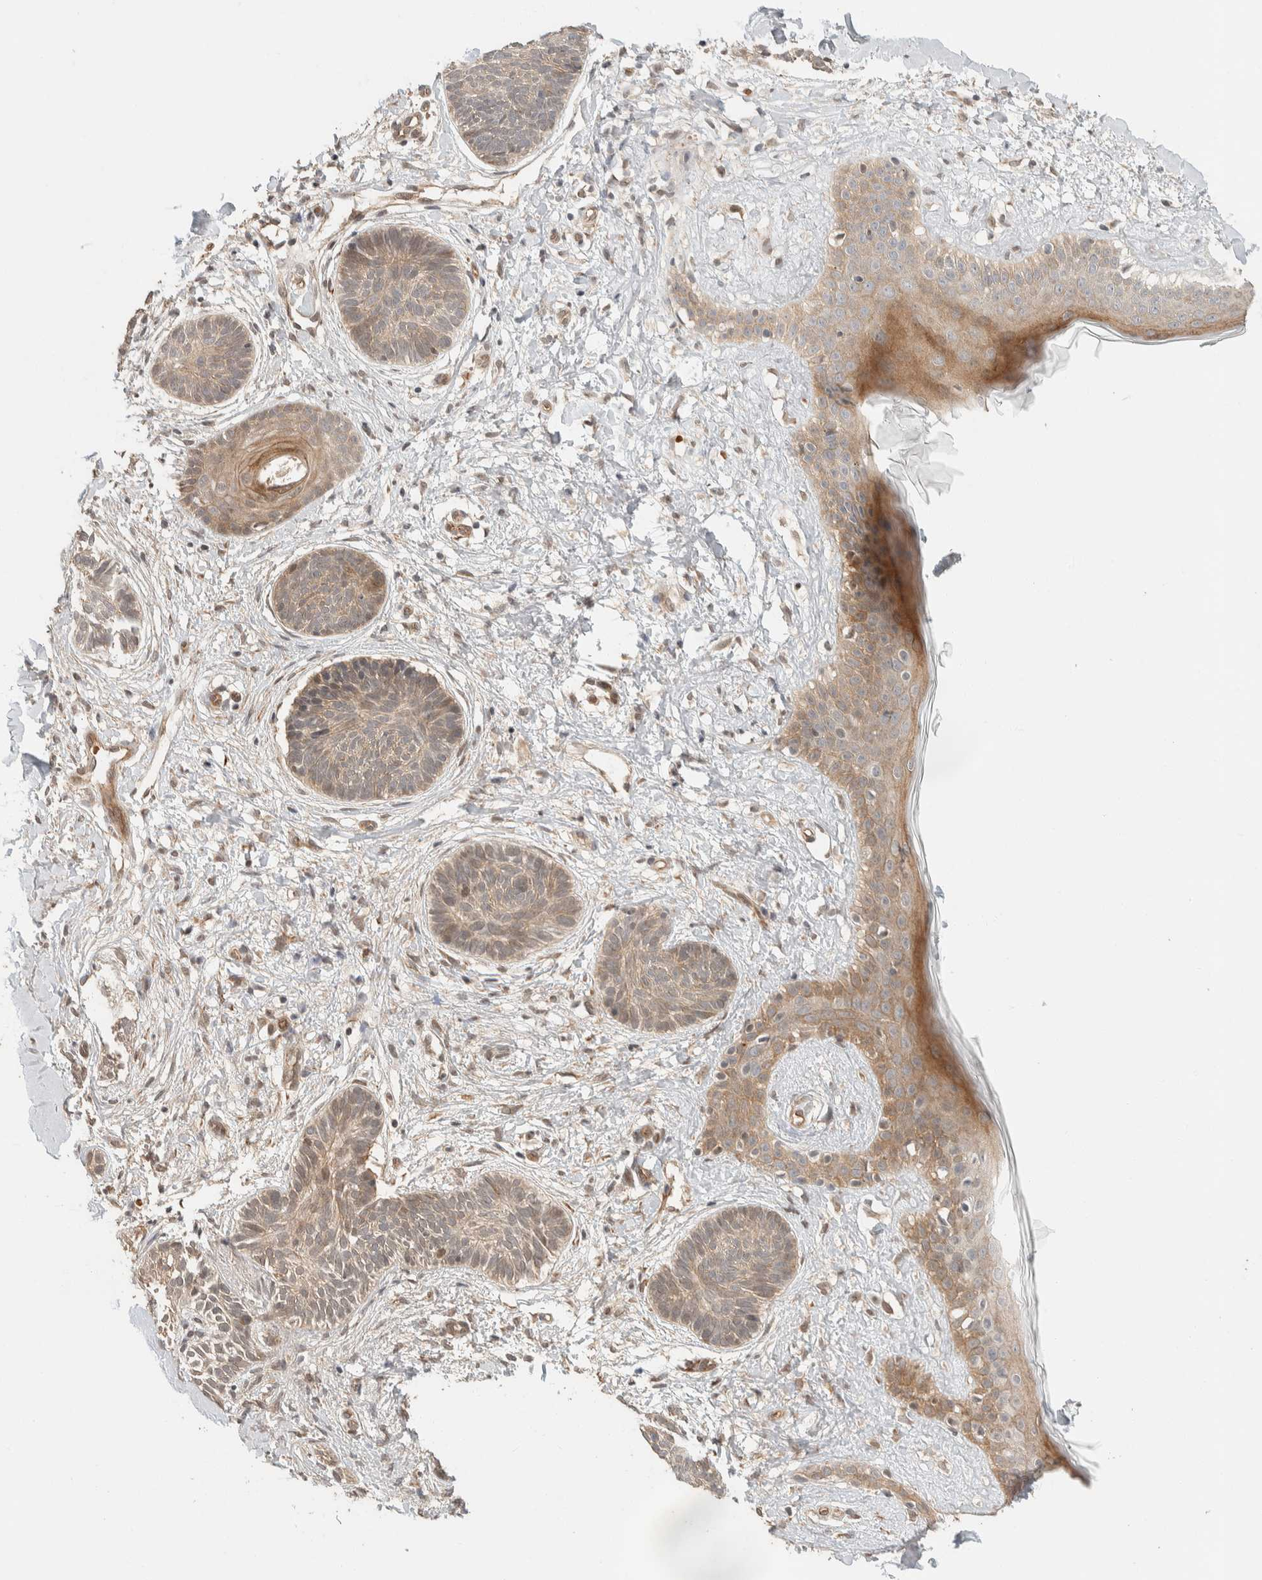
{"staining": {"intensity": "weak", "quantity": ">75%", "location": "cytoplasmic/membranous"}, "tissue": "skin cancer", "cell_type": "Tumor cells", "image_type": "cancer", "snomed": [{"axis": "morphology", "description": "Normal tissue, NOS"}, {"axis": "morphology", "description": "Basal cell carcinoma"}, {"axis": "topography", "description": "Skin"}], "caption": "Brown immunohistochemical staining in human skin cancer displays weak cytoplasmic/membranous staining in approximately >75% of tumor cells.", "gene": "ZBTB2", "patient": {"sex": "male", "age": 63}}